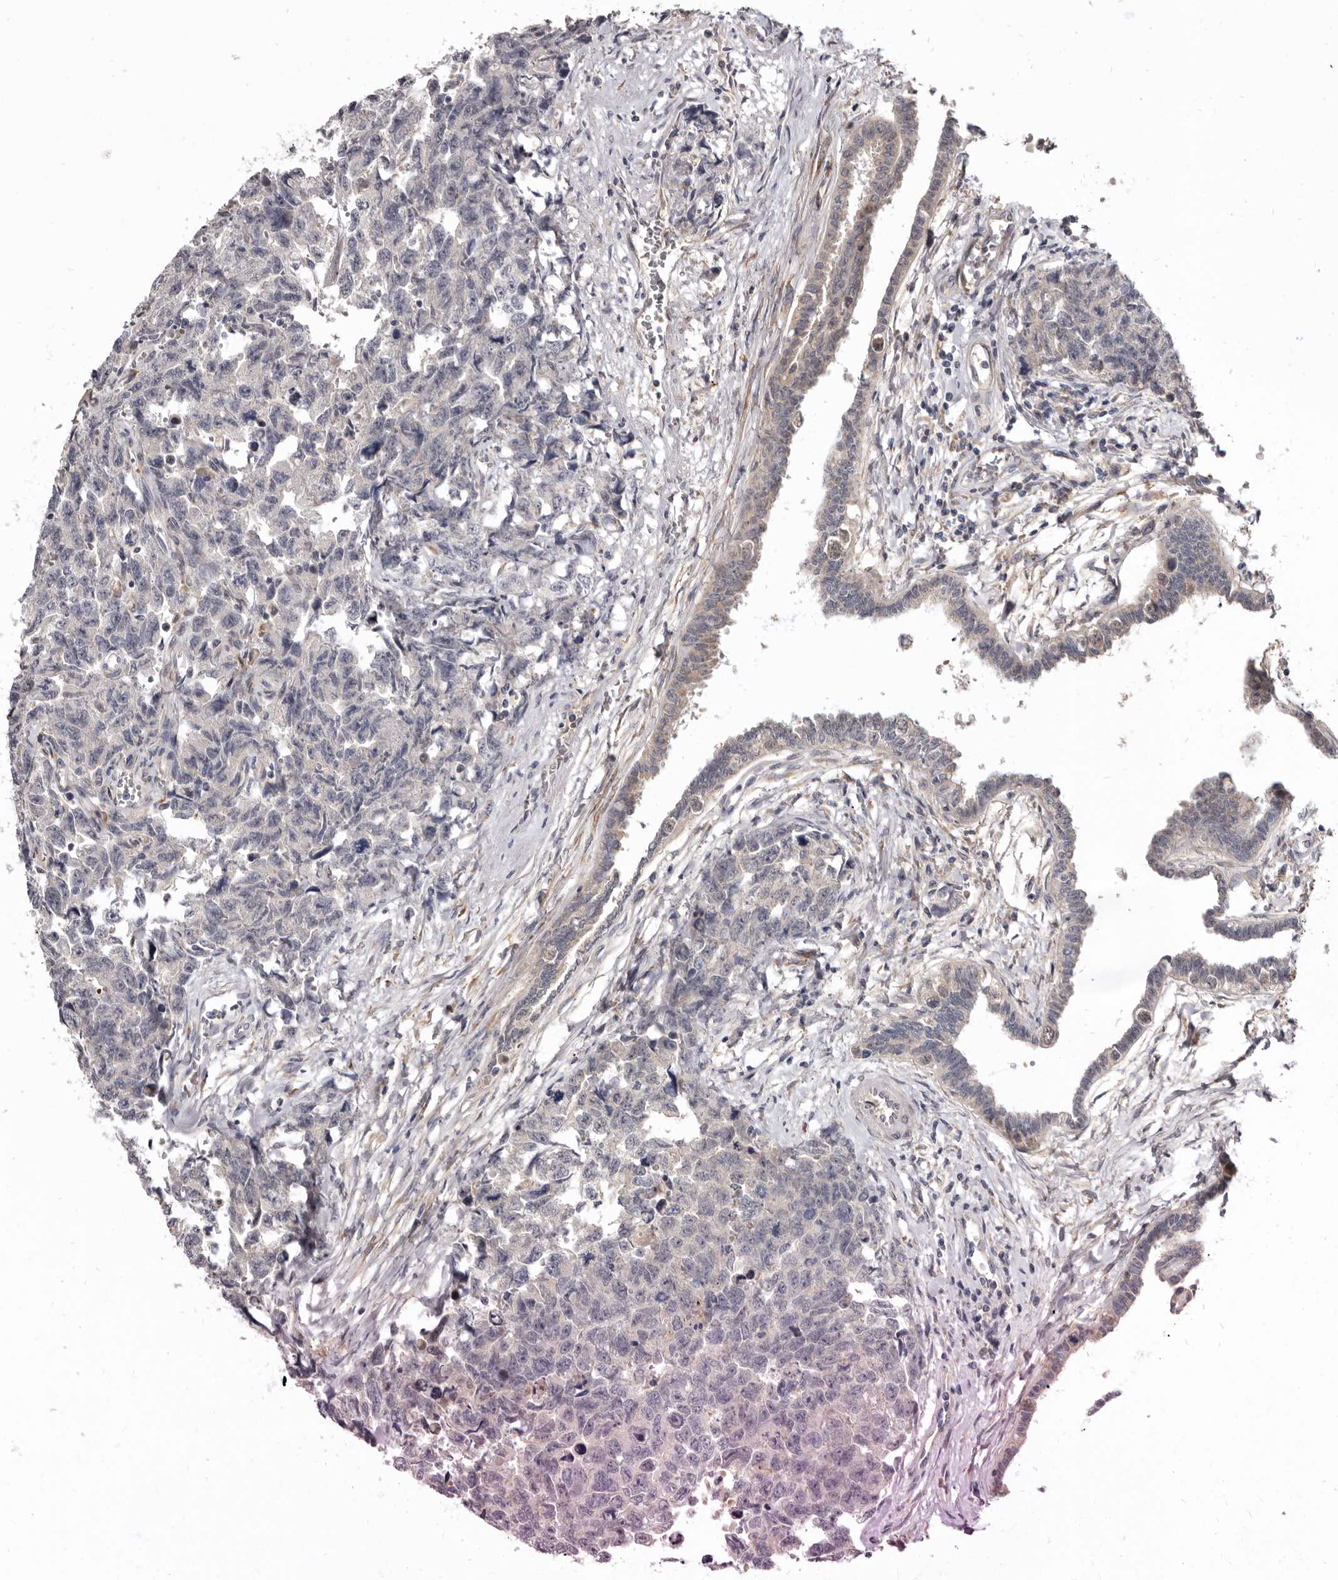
{"staining": {"intensity": "negative", "quantity": "none", "location": "none"}, "tissue": "testis cancer", "cell_type": "Tumor cells", "image_type": "cancer", "snomed": [{"axis": "morphology", "description": "Carcinoma, Embryonal, NOS"}, {"axis": "topography", "description": "Testis"}], "caption": "Photomicrograph shows no protein positivity in tumor cells of embryonal carcinoma (testis) tissue.", "gene": "NENF", "patient": {"sex": "male", "age": 31}}